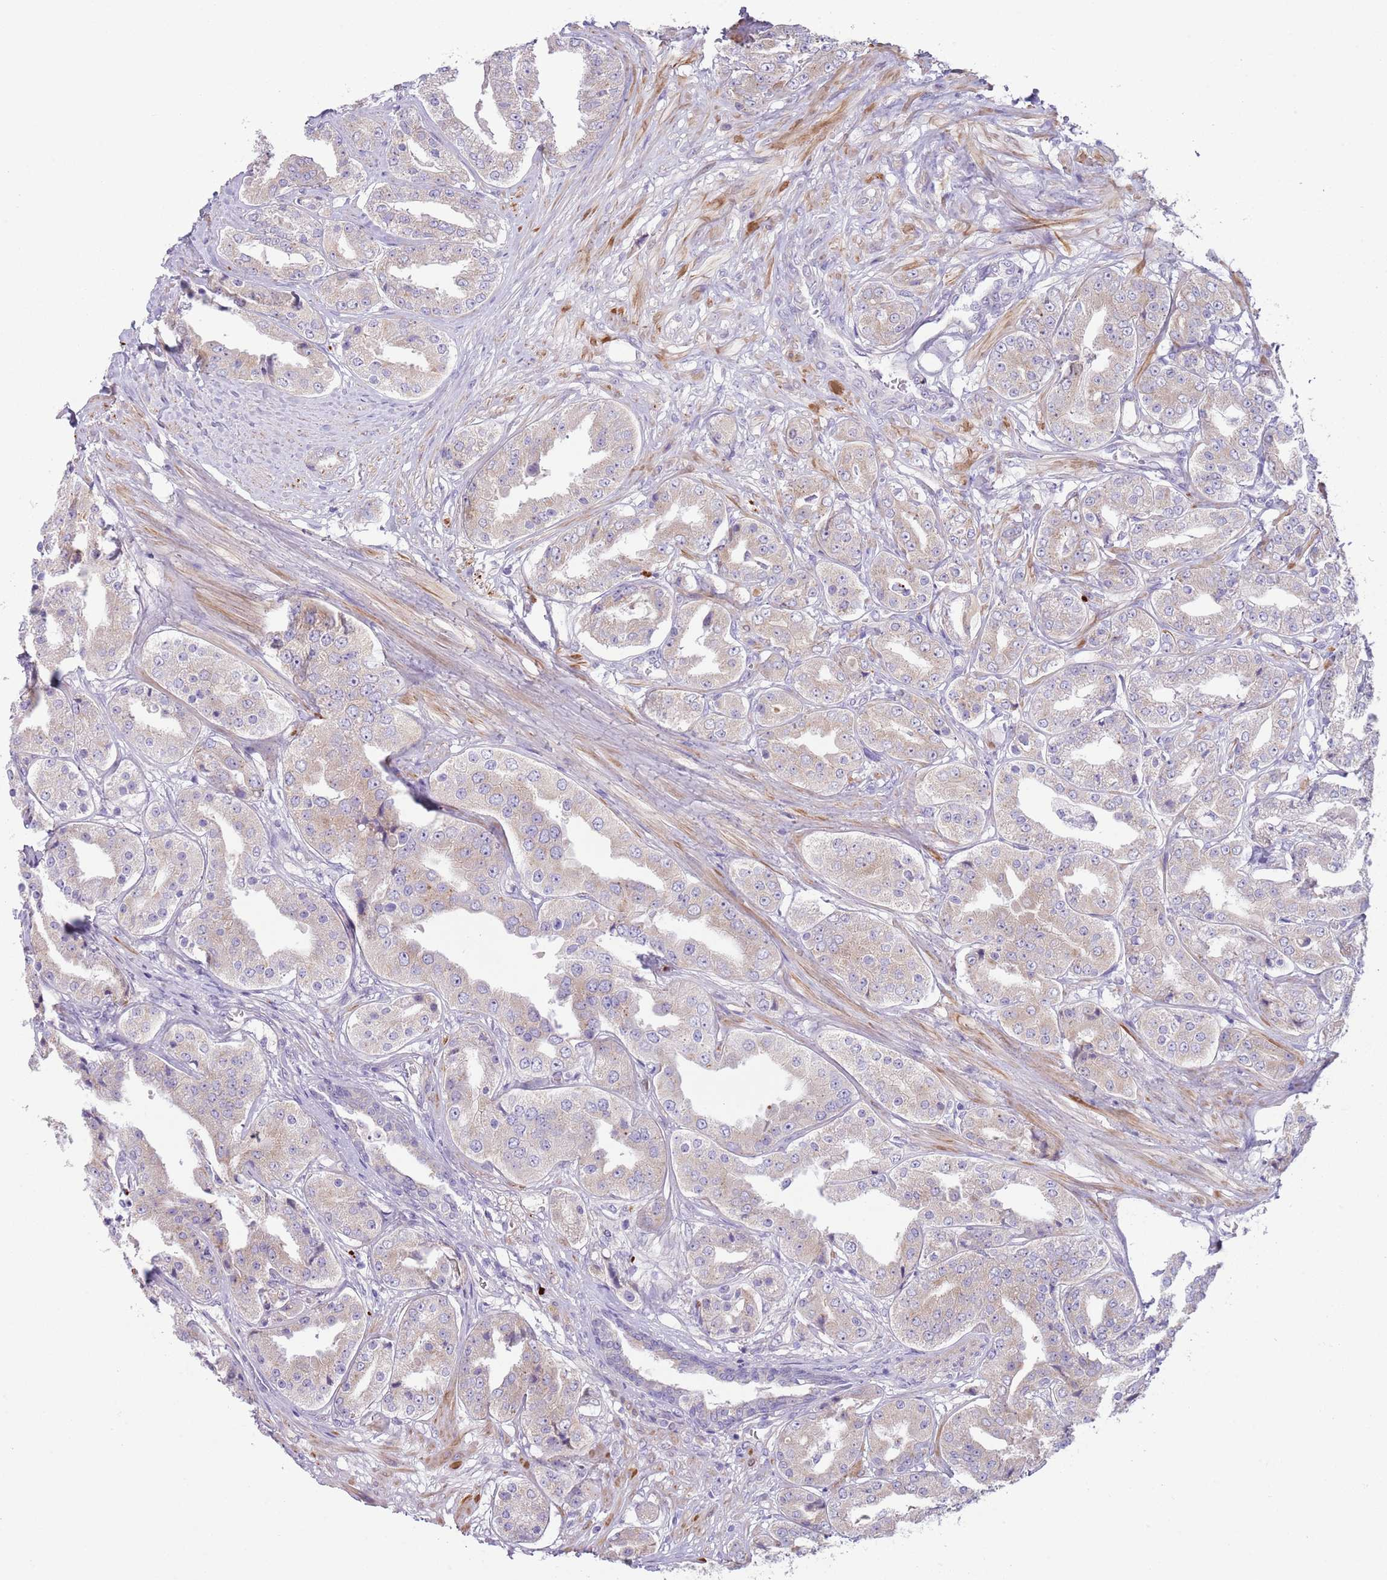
{"staining": {"intensity": "weak", "quantity": "25%-75%", "location": "cytoplasmic/membranous"}, "tissue": "prostate cancer", "cell_type": "Tumor cells", "image_type": "cancer", "snomed": [{"axis": "morphology", "description": "Adenocarcinoma, High grade"}, {"axis": "topography", "description": "Prostate"}], "caption": "Protein expression analysis of human prostate cancer (high-grade adenocarcinoma) reveals weak cytoplasmic/membranous staining in about 25%-75% of tumor cells.", "gene": "CFH", "patient": {"sex": "male", "age": 63}}